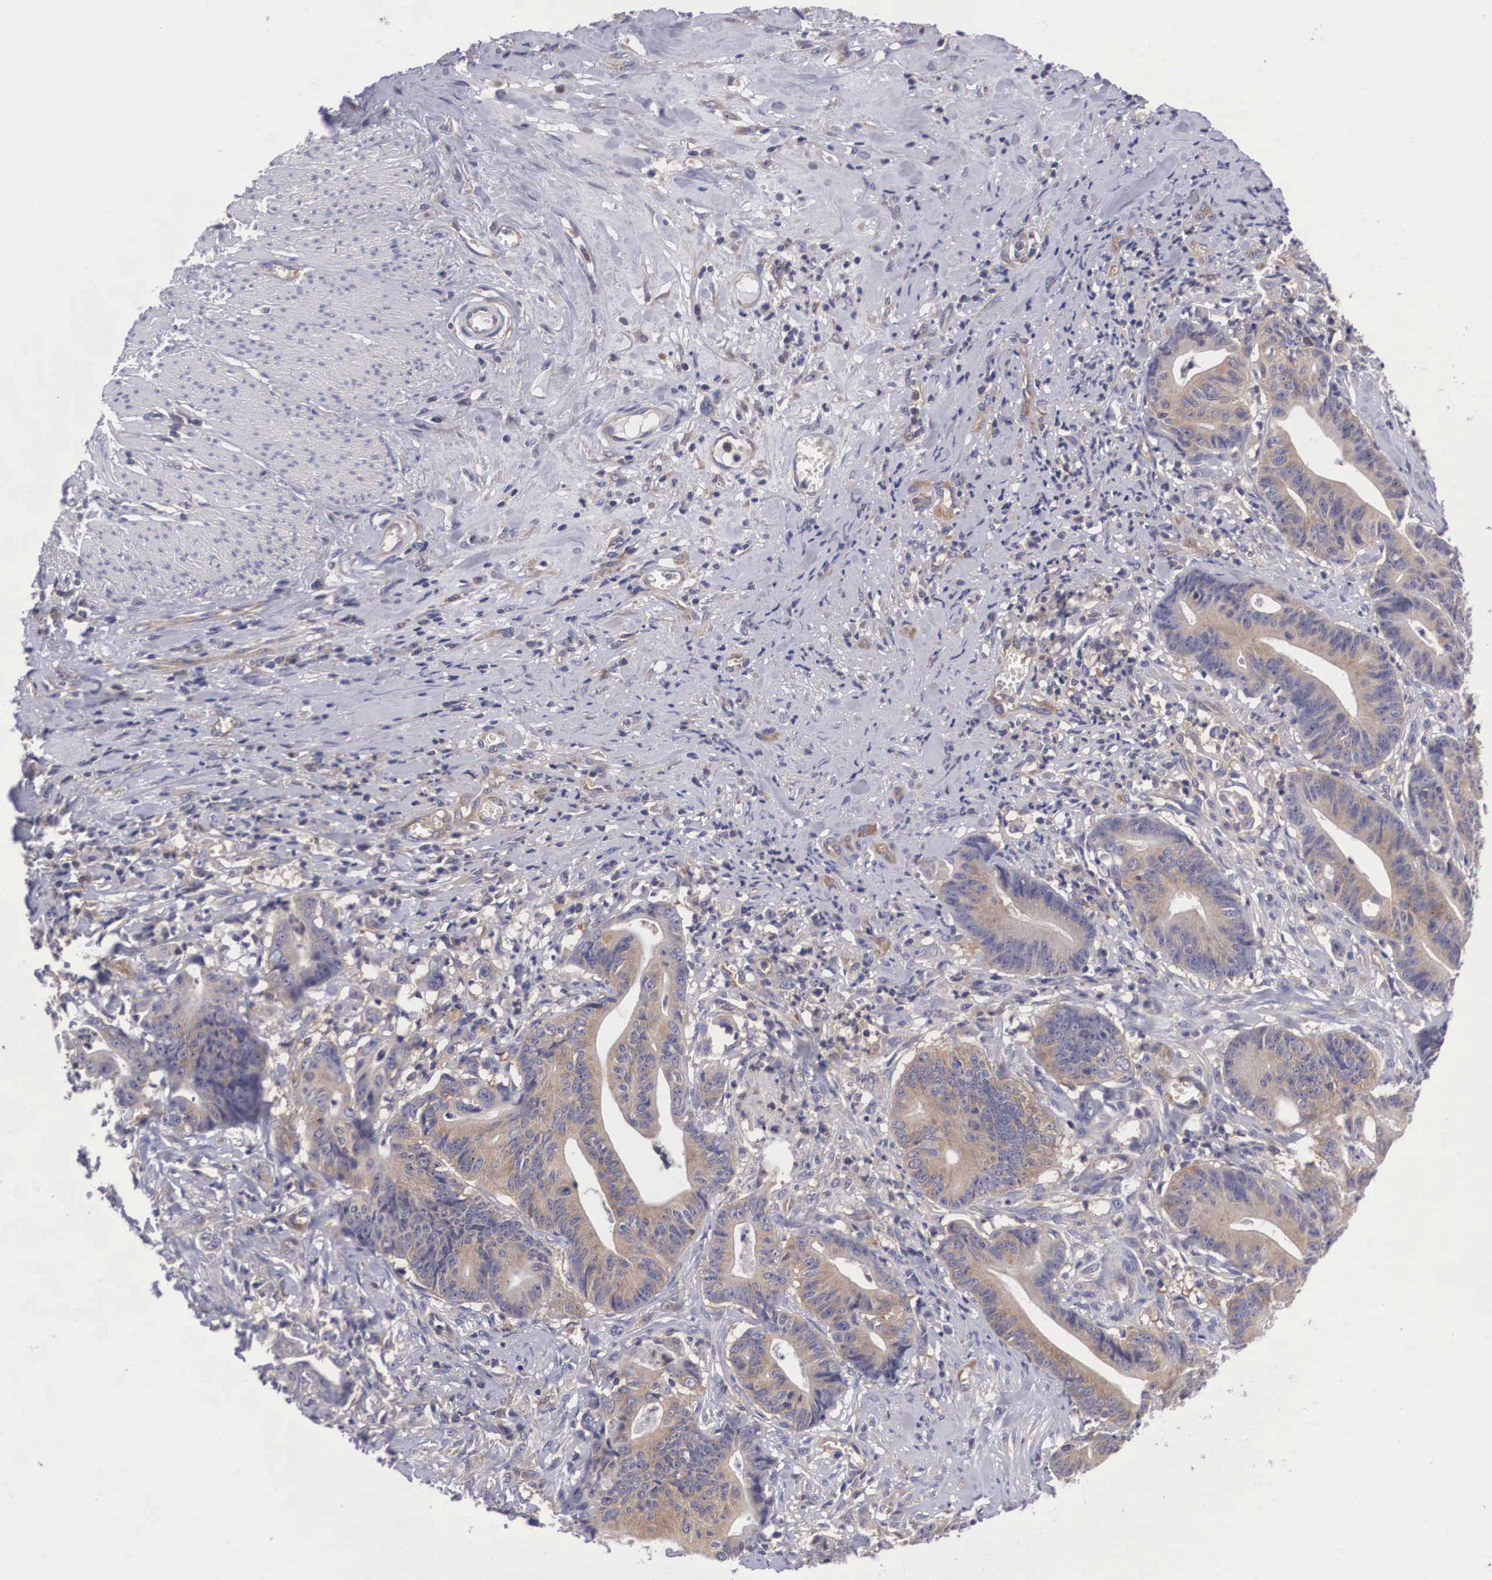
{"staining": {"intensity": "weak", "quantity": ">75%", "location": "cytoplasmic/membranous"}, "tissue": "stomach cancer", "cell_type": "Tumor cells", "image_type": "cancer", "snomed": [{"axis": "morphology", "description": "Adenocarcinoma, NOS"}, {"axis": "topography", "description": "Stomach, lower"}], "caption": "DAB (3,3'-diaminobenzidine) immunohistochemical staining of human stomach cancer (adenocarcinoma) displays weak cytoplasmic/membranous protein positivity in approximately >75% of tumor cells.", "gene": "GRIPAP1", "patient": {"sex": "female", "age": 86}}